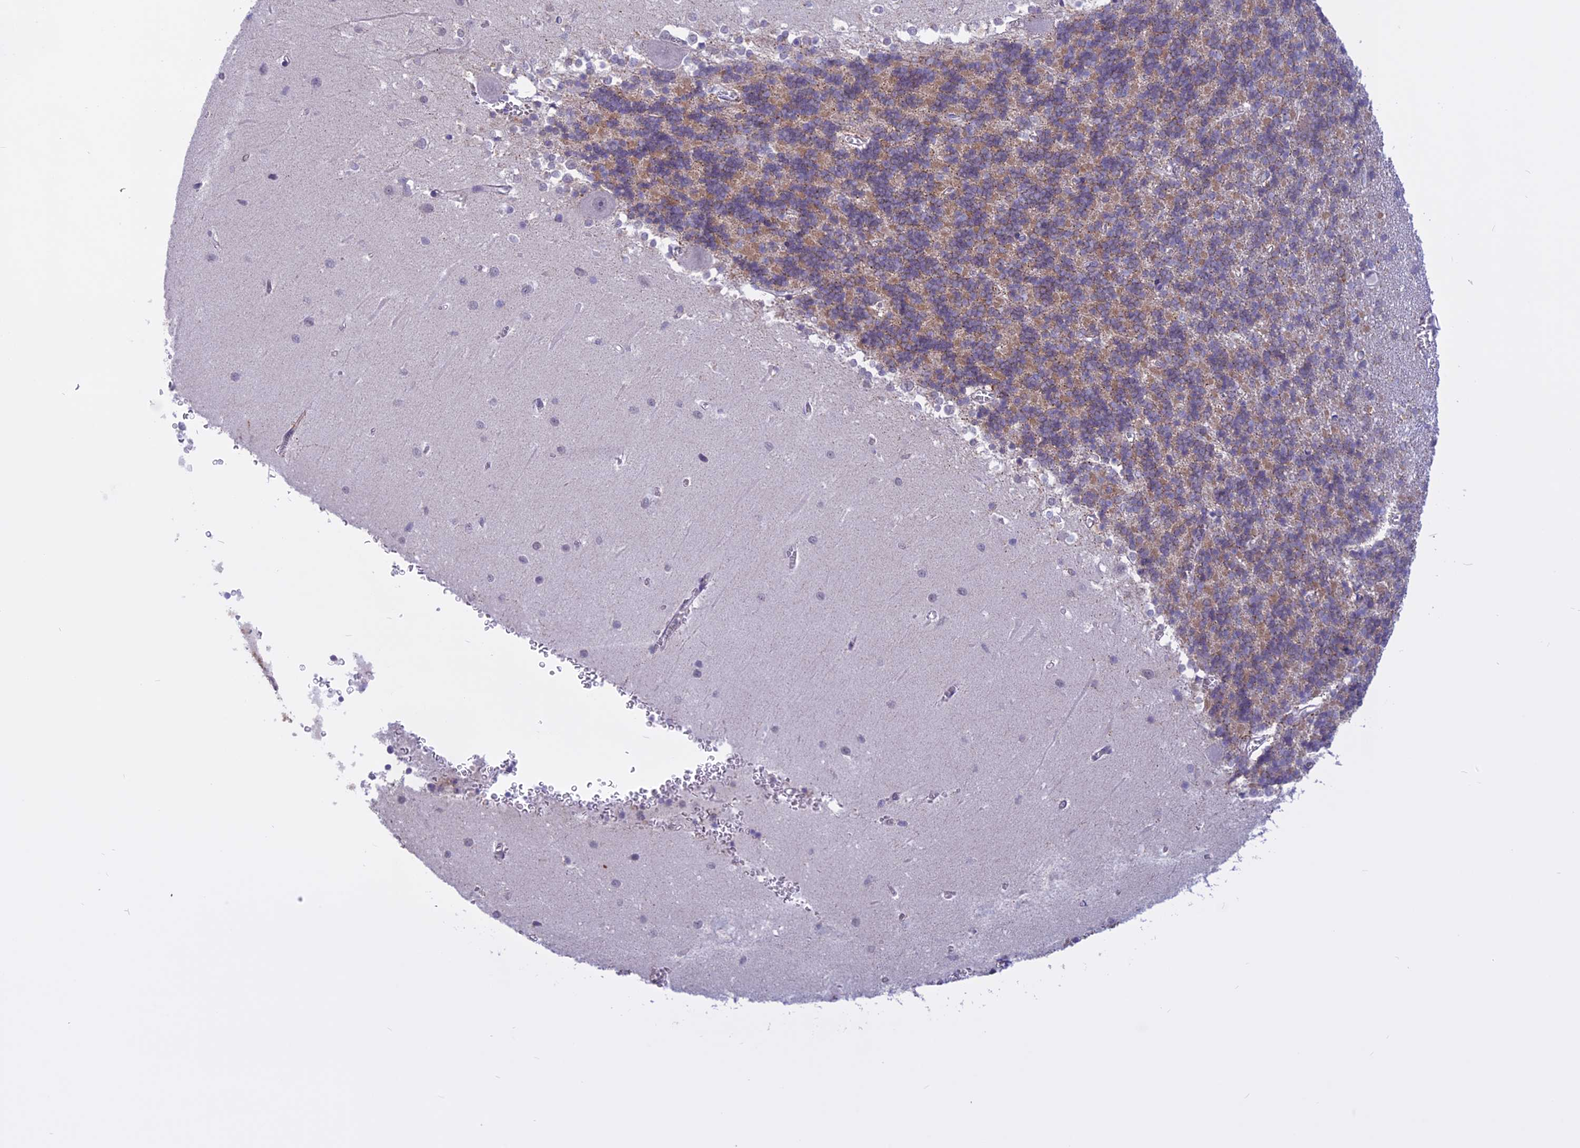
{"staining": {"intensity": "weak", "quantity": "25%-75%", "location": "cytoplasmic/membranous"}, "tissue": "cerebellum", "cell_type": "Cells in granular layer", "image_type": "normal", "snomed": [{"axis": "morphology", "description": "Normal tissue, NOS"}, {"axis": "topography", "description": "Cerebellum"}], "caption": "Cerebellum stained with IHC demonstrates weak cytoplasmic/membranous staining in approximately 25%-75% of cells in granular layer. (IHC, brightfield microscopy, high magnification).", "gene": "SPHKAP", "patient": {"sex": "male", "age": 37}}